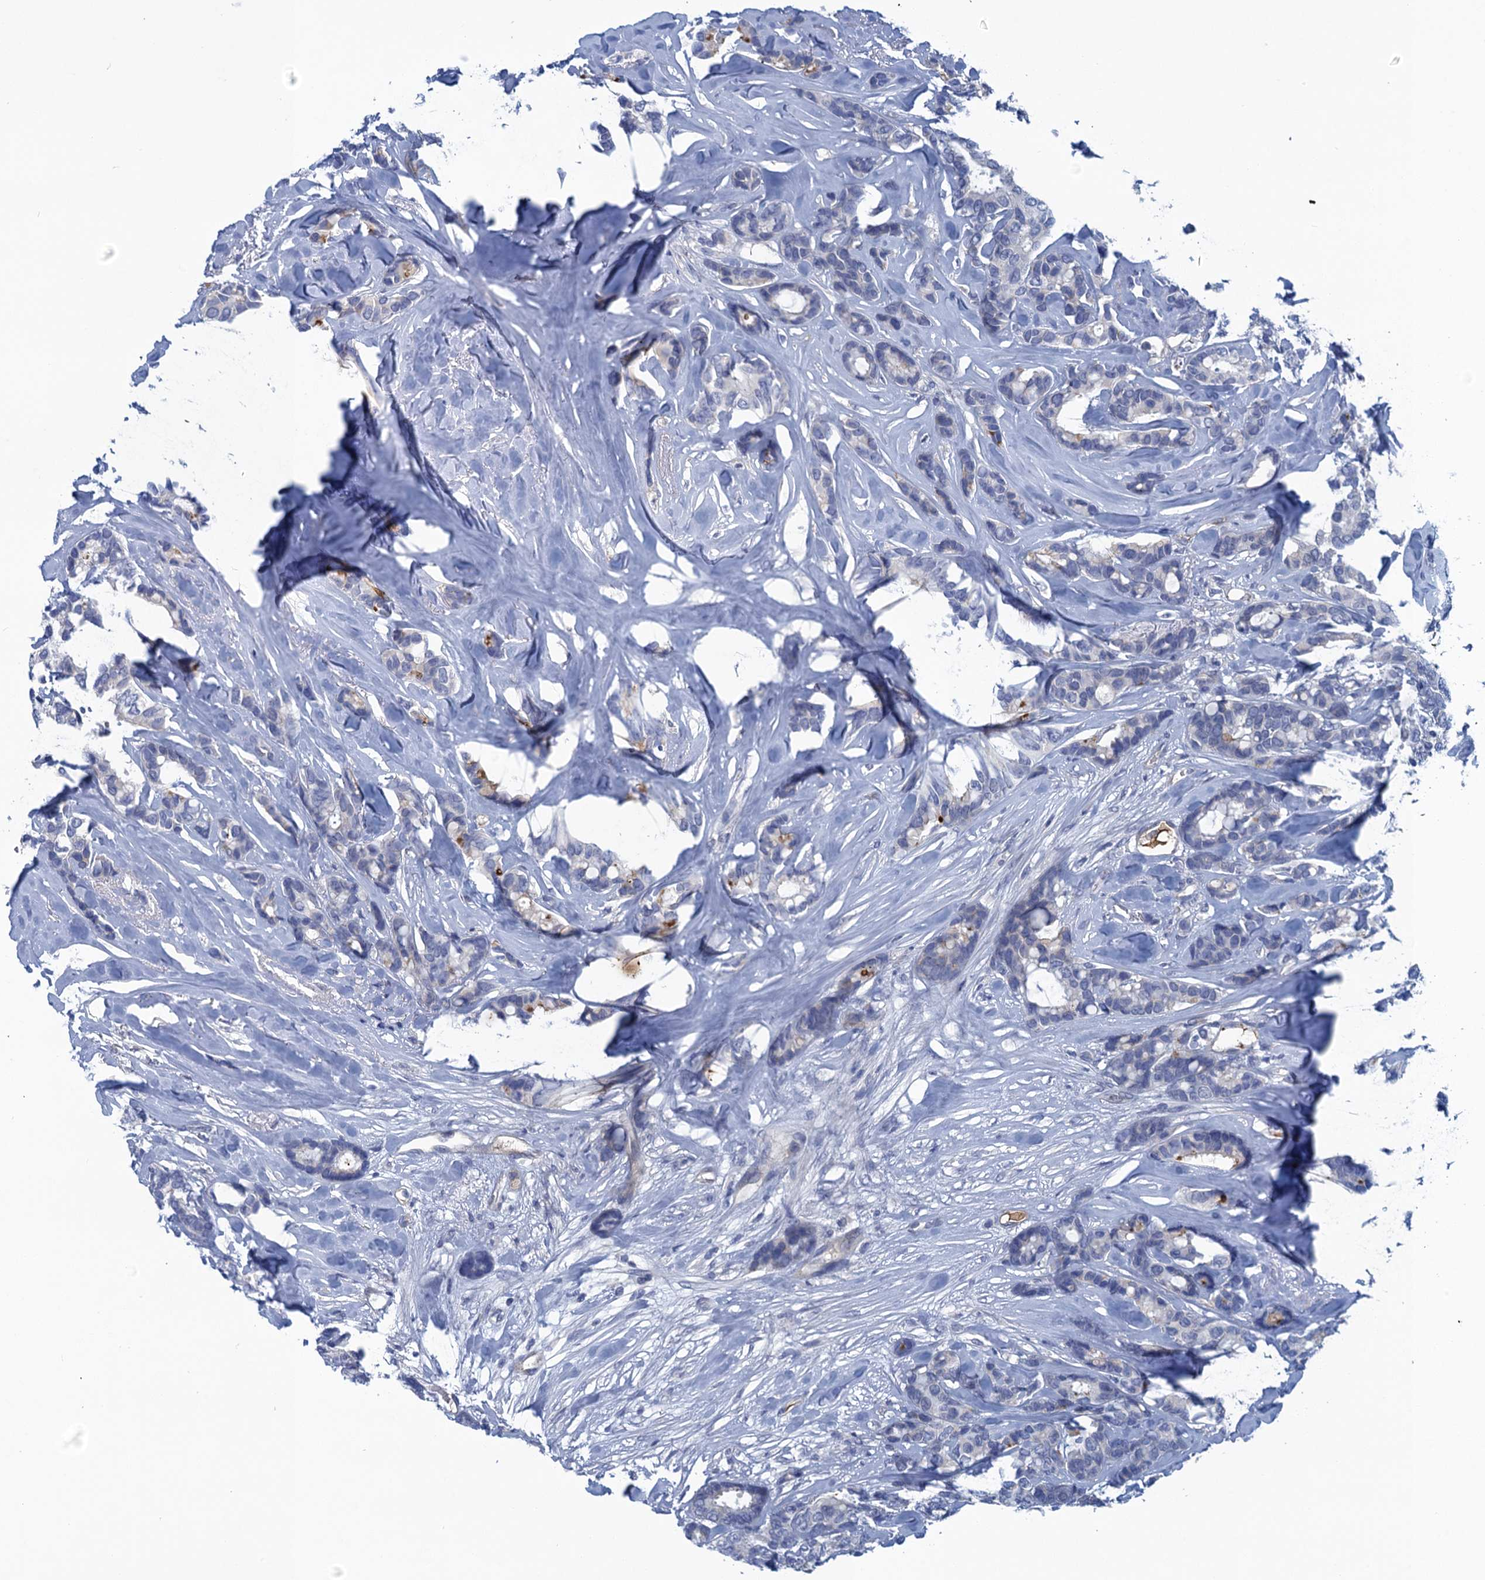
{"staining": {"intensity": "negative", "quantity": "none", "location": "none"}, "tissue": "breast cancer", "cell_type": "Tumor cells", "image_type": "cancer", "snomed": [{"axis": "morphology", "description": "Duct carcinoma"}, {"axis": "topography", "description": "Breast"}], "caption": "Human breast infiltrating ductal carcinoma stained for a protein using immunohistochemistry shows no staining in tumor cells.", "gene": "SCEL", "patient": {"sex": "female", "age": 87}}